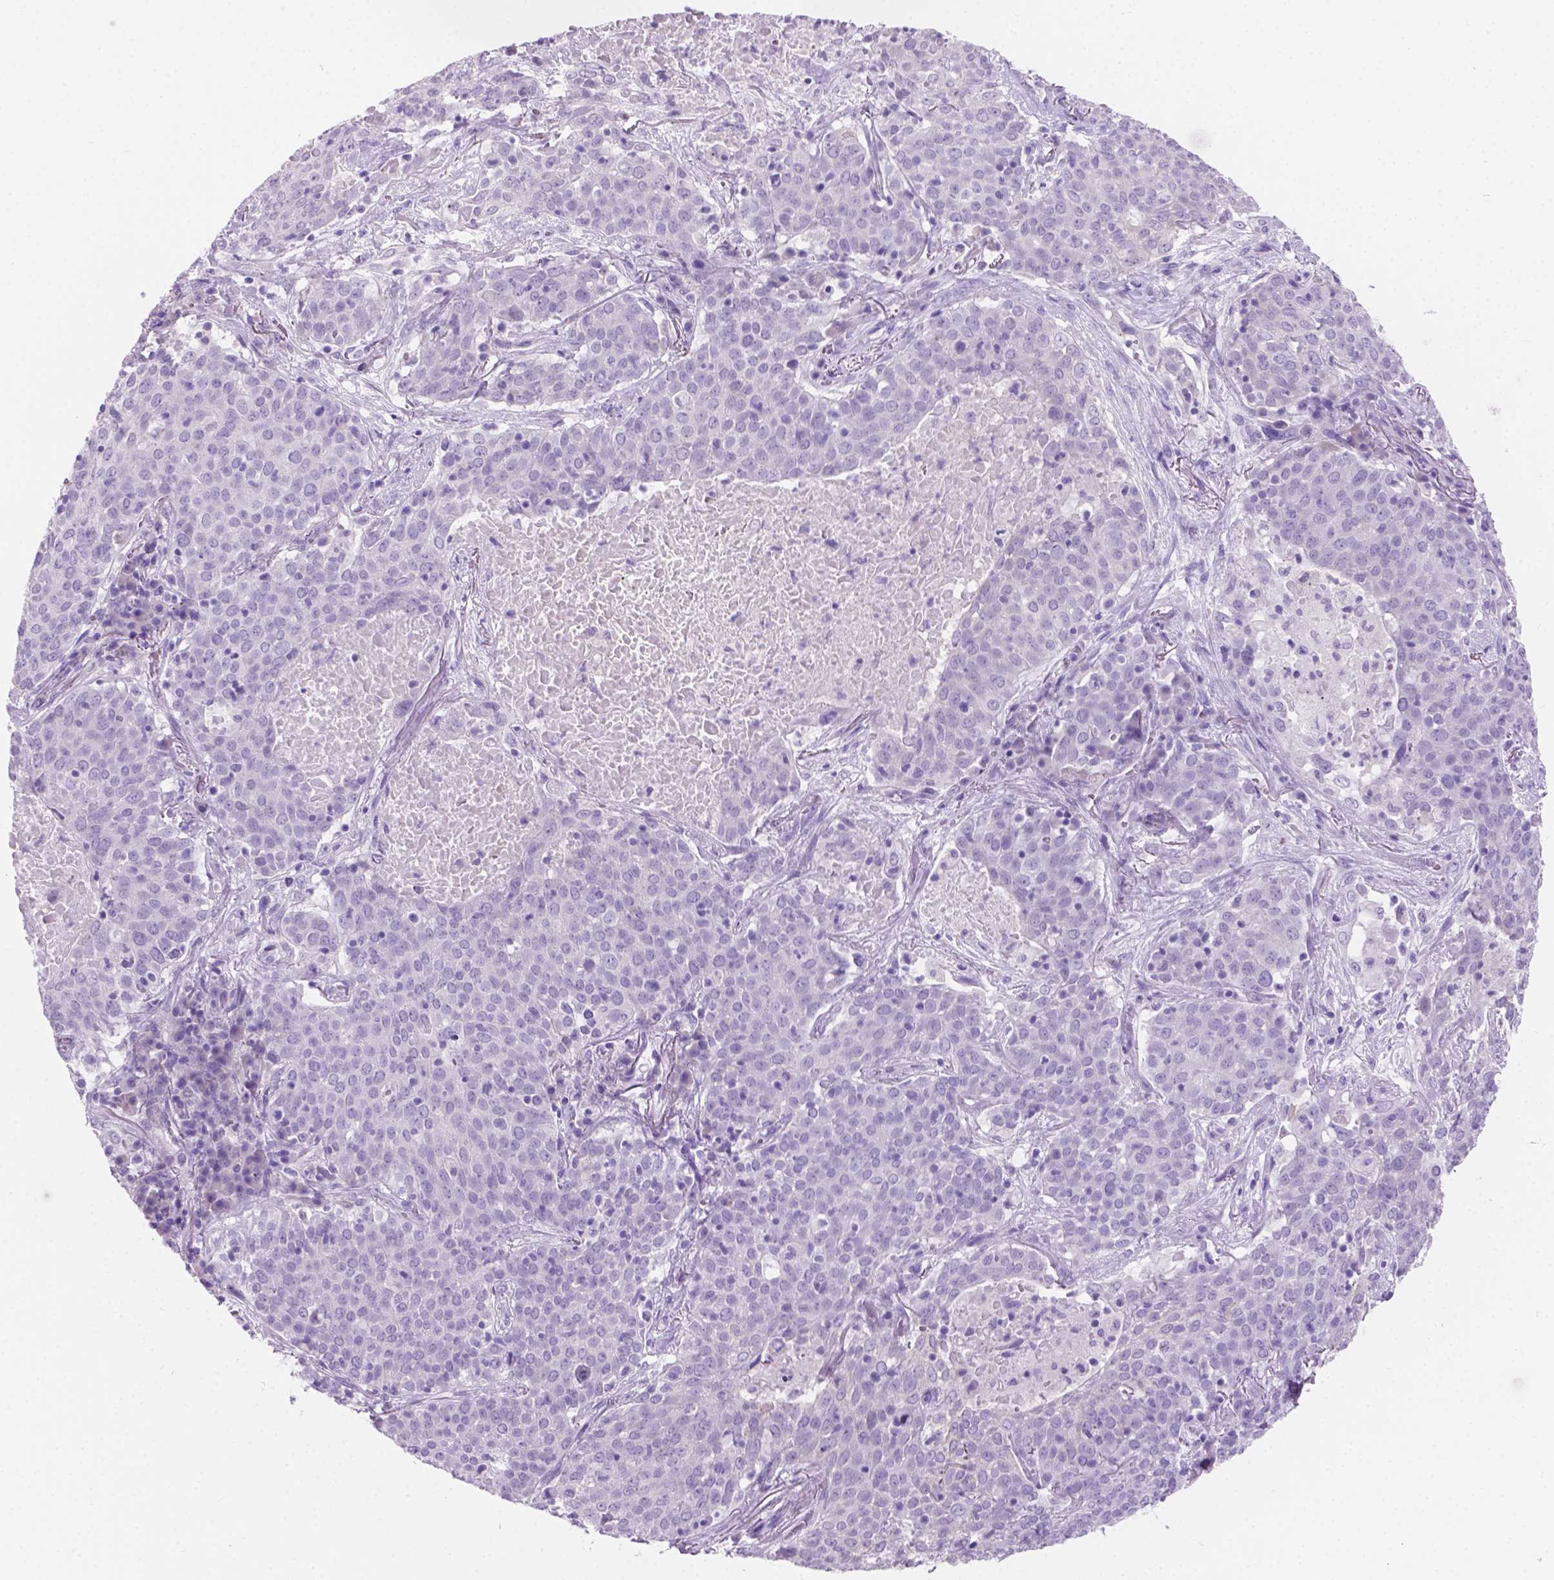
{"staining": {"intensity": "negative", "quantity": "none", "location": "none"}, "tissue": "lung cancer", "cell_type": "Tumor cells", "image_type": "cancer", "snomed": [{"axis": "morphology", "description": "Squamous cell carcinoma, NOS"}, {"axis": "topography", "description": "Lung"}], "caption": "Human lung cancer stained for a protein using immunohistochemistry (IHC) reveals no positivity in tumor cells.", "gene": "GRIN2B", "patient": {"sex": "male", "age": 82}}